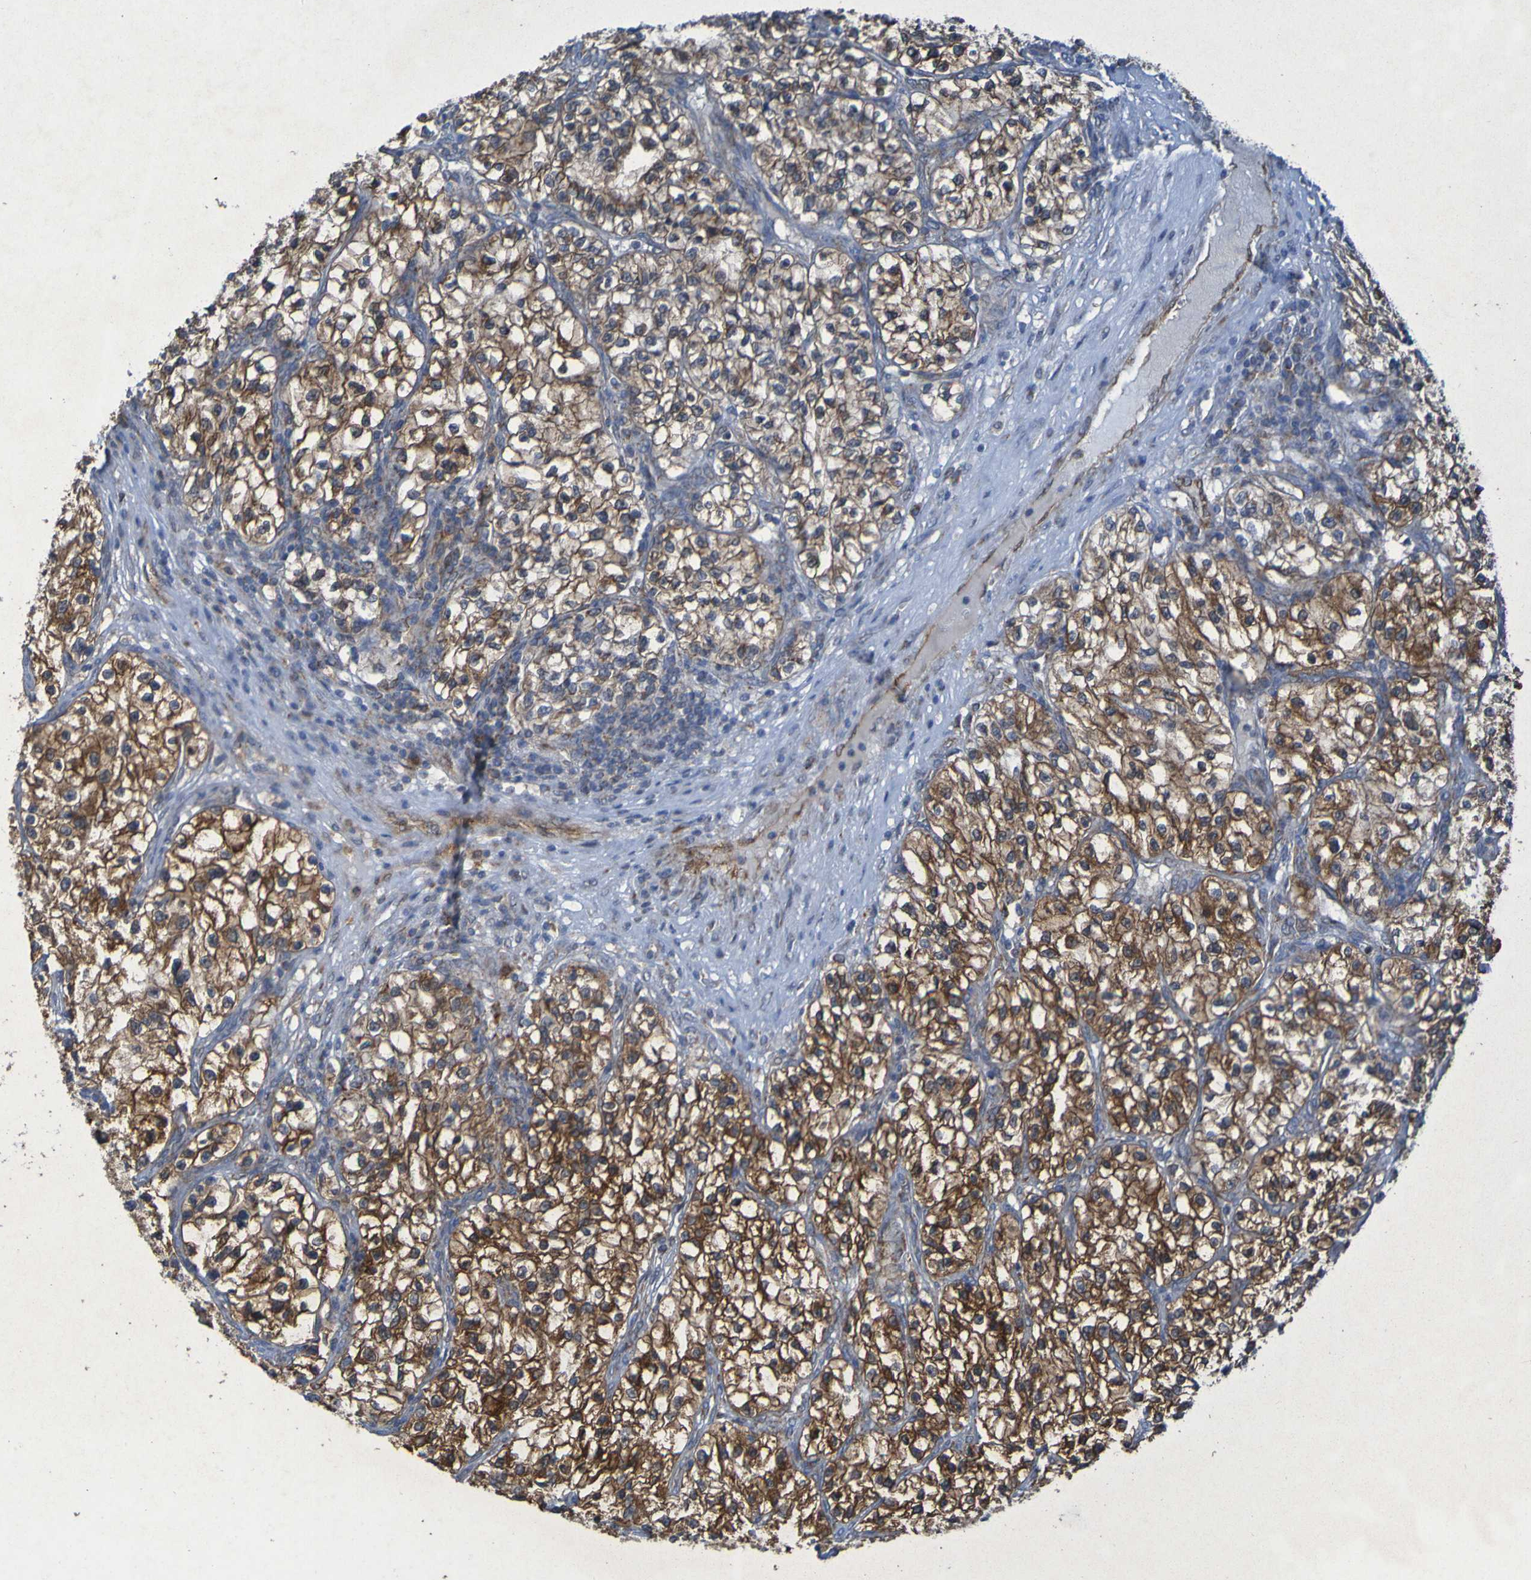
{"staining": {"intensity": "strong", "quantity": "25%-75%", "location": "cytoplasmic/membranous"}, "tissue": "renal cancer", "cell_type": "Tumor cells", "image_type": "cancer", "snomed": [{"axis": "morphology", "description": "Adenocarcinoma, NOS"}, {"axis": "topography", "description": "Kidney"}], "caption": "DAB (3,3'-diaminobenzidine) immunohistochemical staining of adenocarcinoma (renal) shows strong cytoplasmic/membranous protein positivity in approximately 25%-75% of tumor cells.", "gene": "CCDC51", "patient": {"sex": "female", "age": 57}}